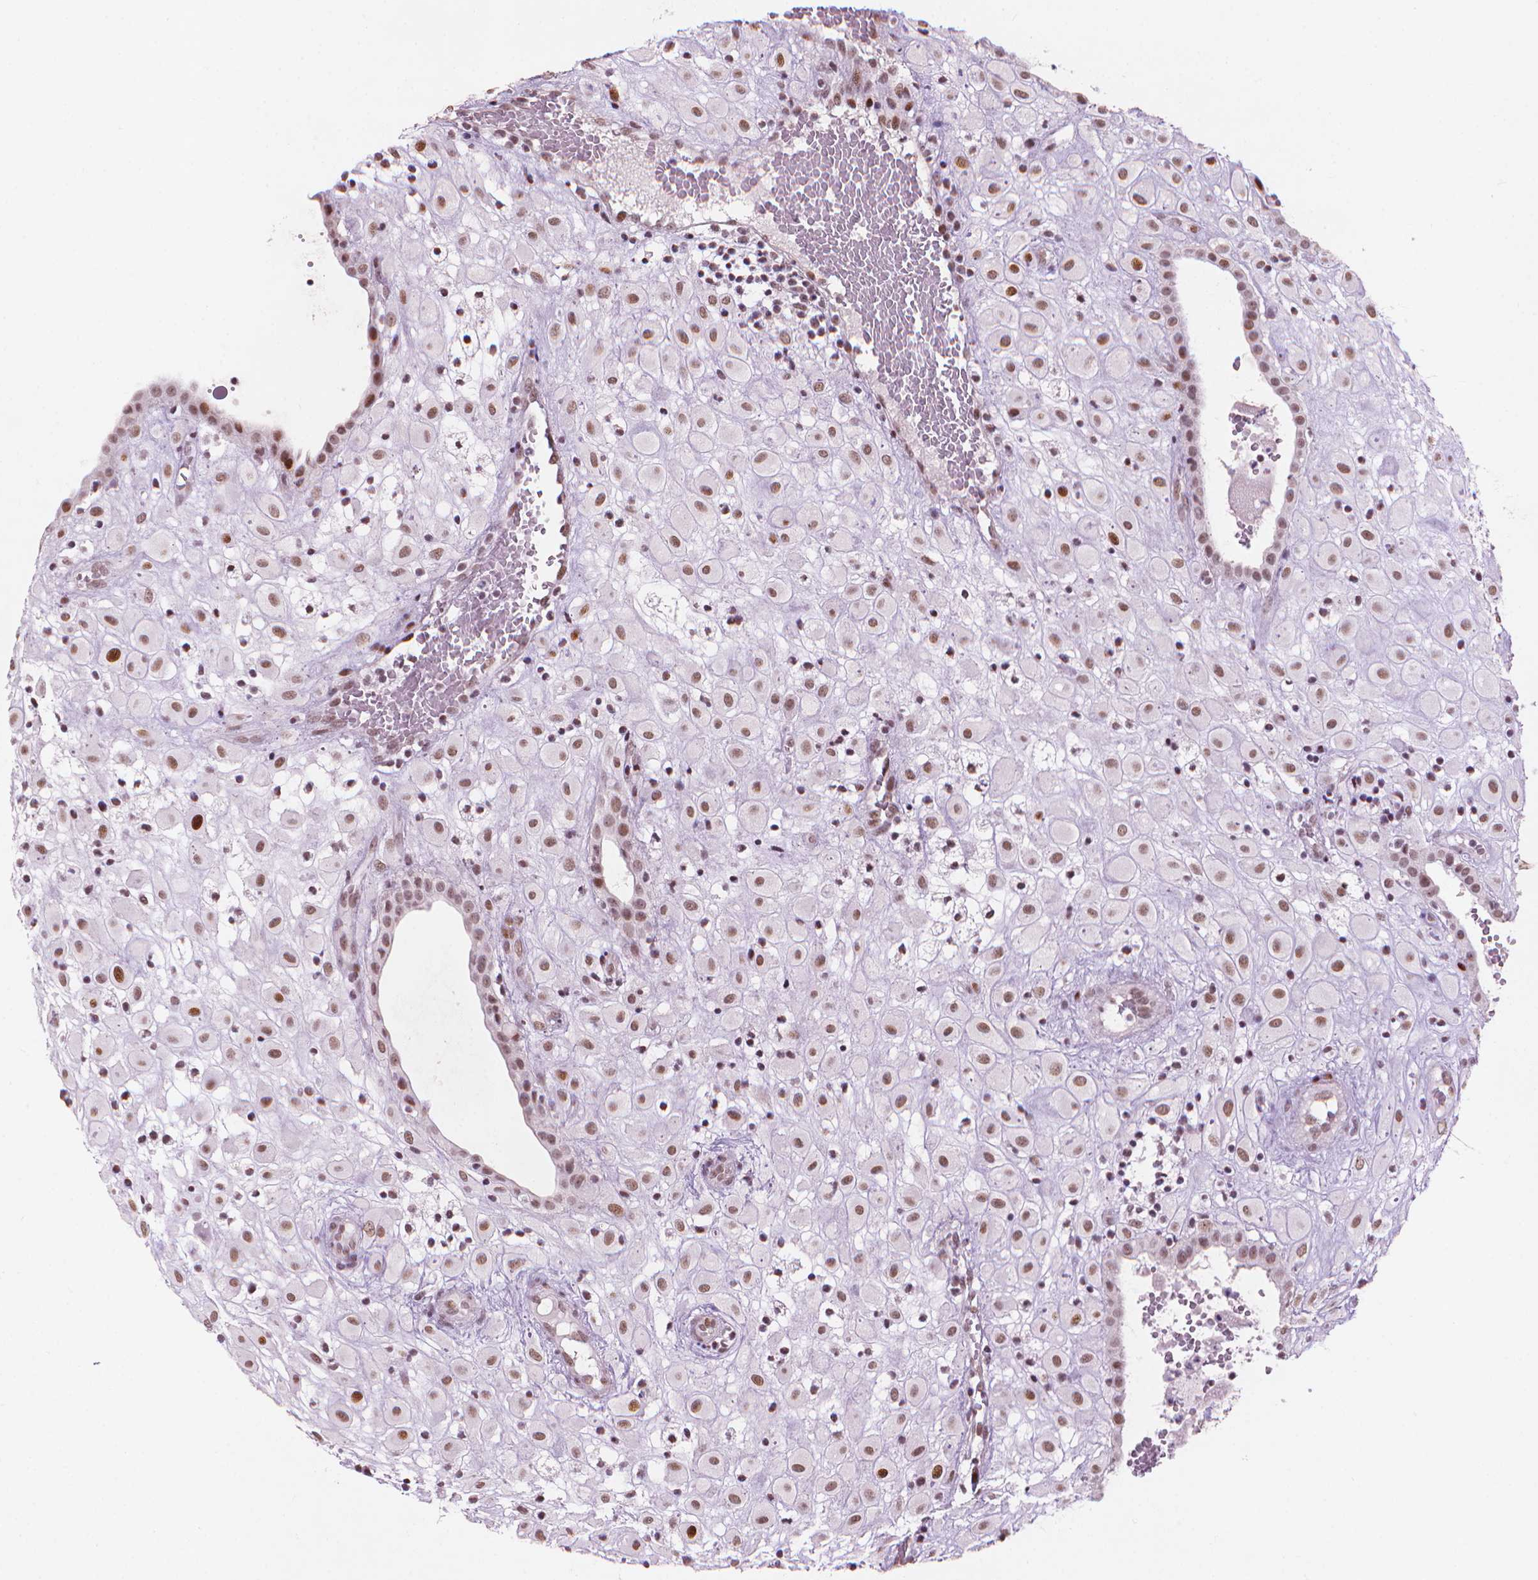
{"staining": {"intensity": "moderate", "quantity": ">75%", "location": "nuclear"}, "tissue": "placenta", "cell_type": "Decidual cells", "image_type": "normal", "snomed": [{"axis": "morphology", "description": "Normal tissue, NOS"}, {"axis": "topography", "description": "Placenta"}], "caption": "There is medium levels of moderate nuclear positivity in decidual cells of normal placenta, as demonstrated by immunohistochemical staining (brown color).", "gene": "HES7", "patient": {"sex": "female", "age": 24}}